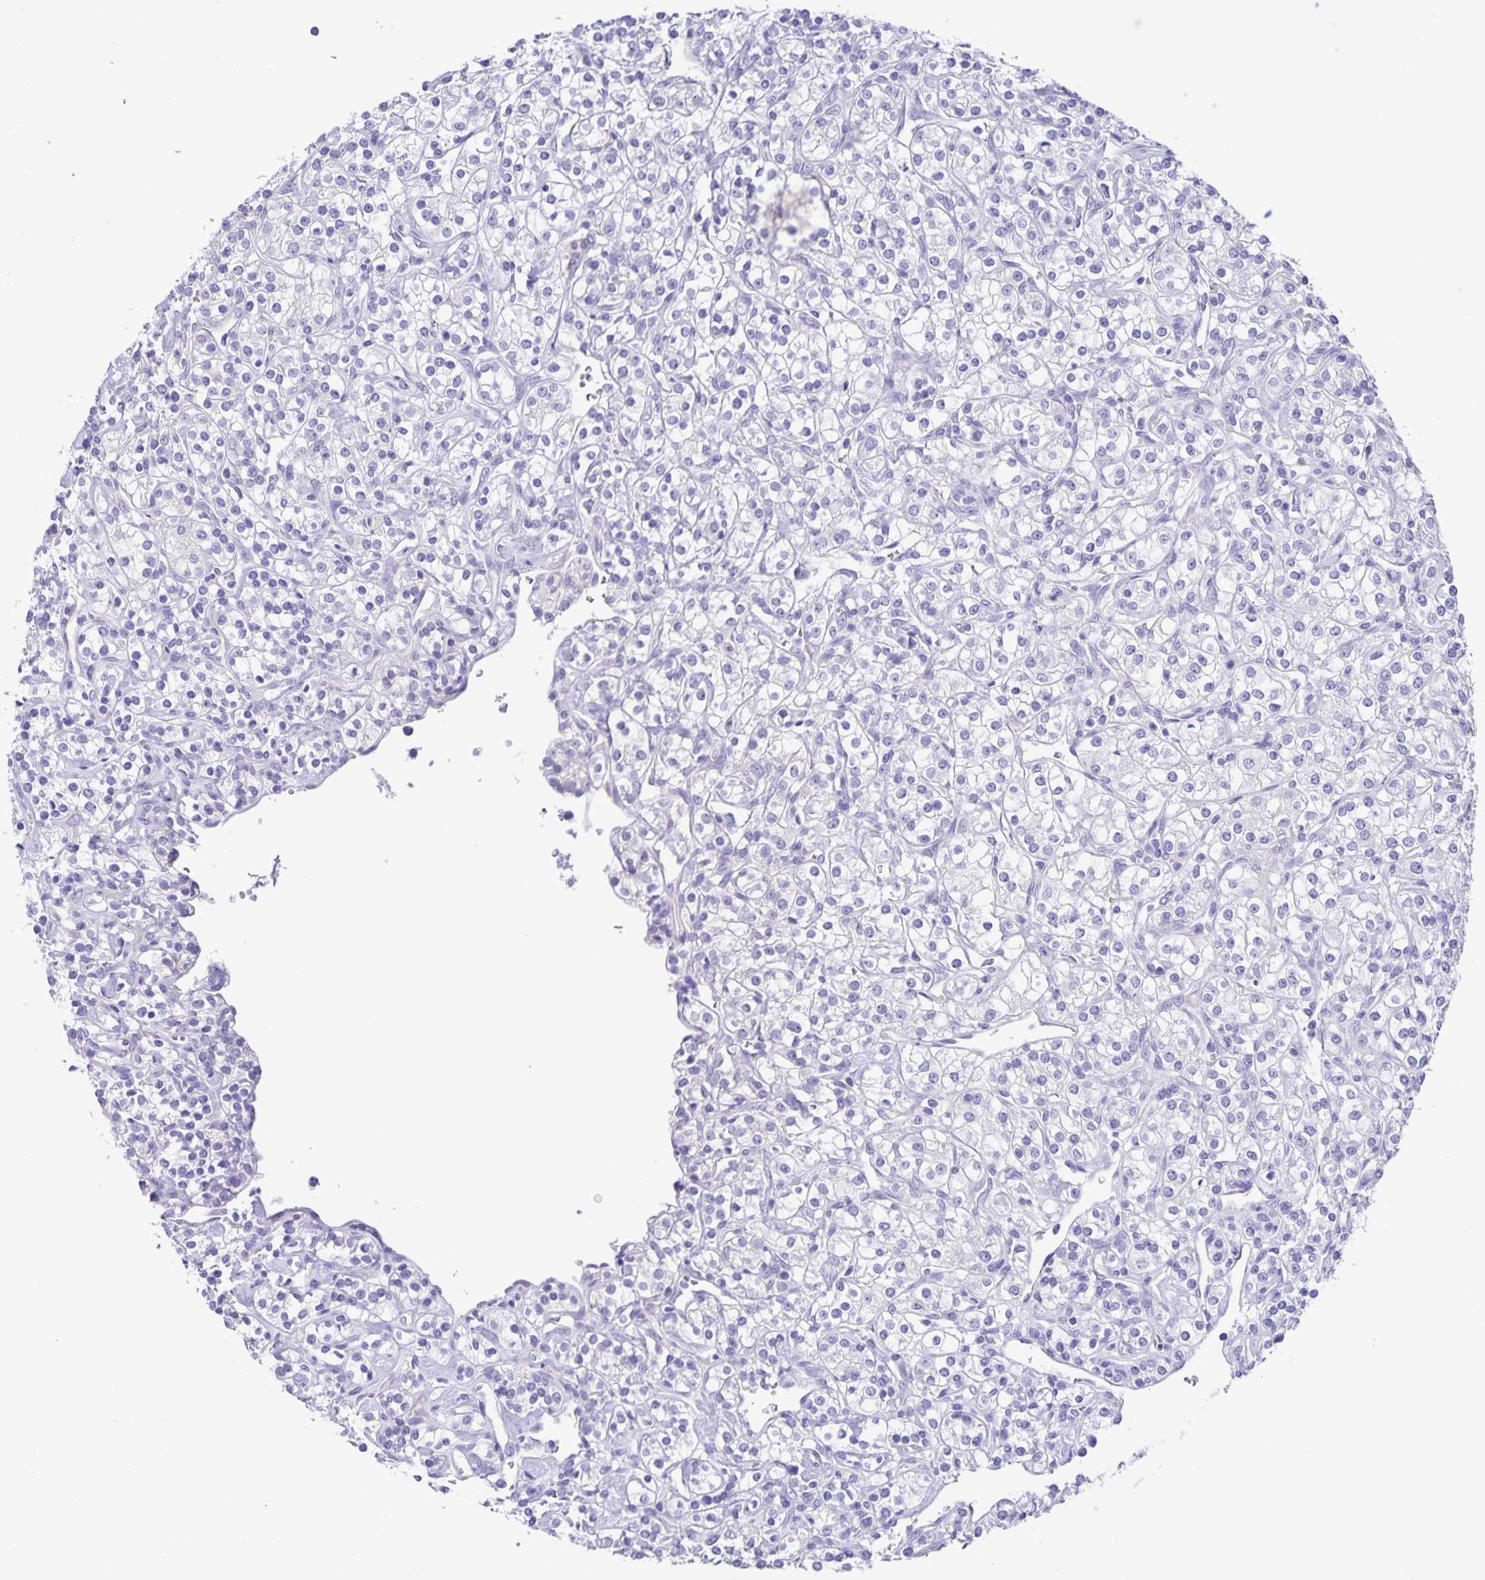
{"staining": {"intensity": "negative", "quantity": "none", "location": "none"}, "tissue": "renal cancer", "cell_type": "Tumor cells", "image_type": "cancer", "snomed": [{"axis": "morphology", "description": "Adenocarcinoma, NOS"}, {"axis": "topography", "description": "Kidney"}], "caption": "An IHC image of renal cancer (adenocarcinoma) is shown. There is no staining in tumor cells of renal cancer (adenocarcinoma). Nuclei are stained in blue.", "gene": "CAPSL", "patient": {"sex": "male", "age": 77}}